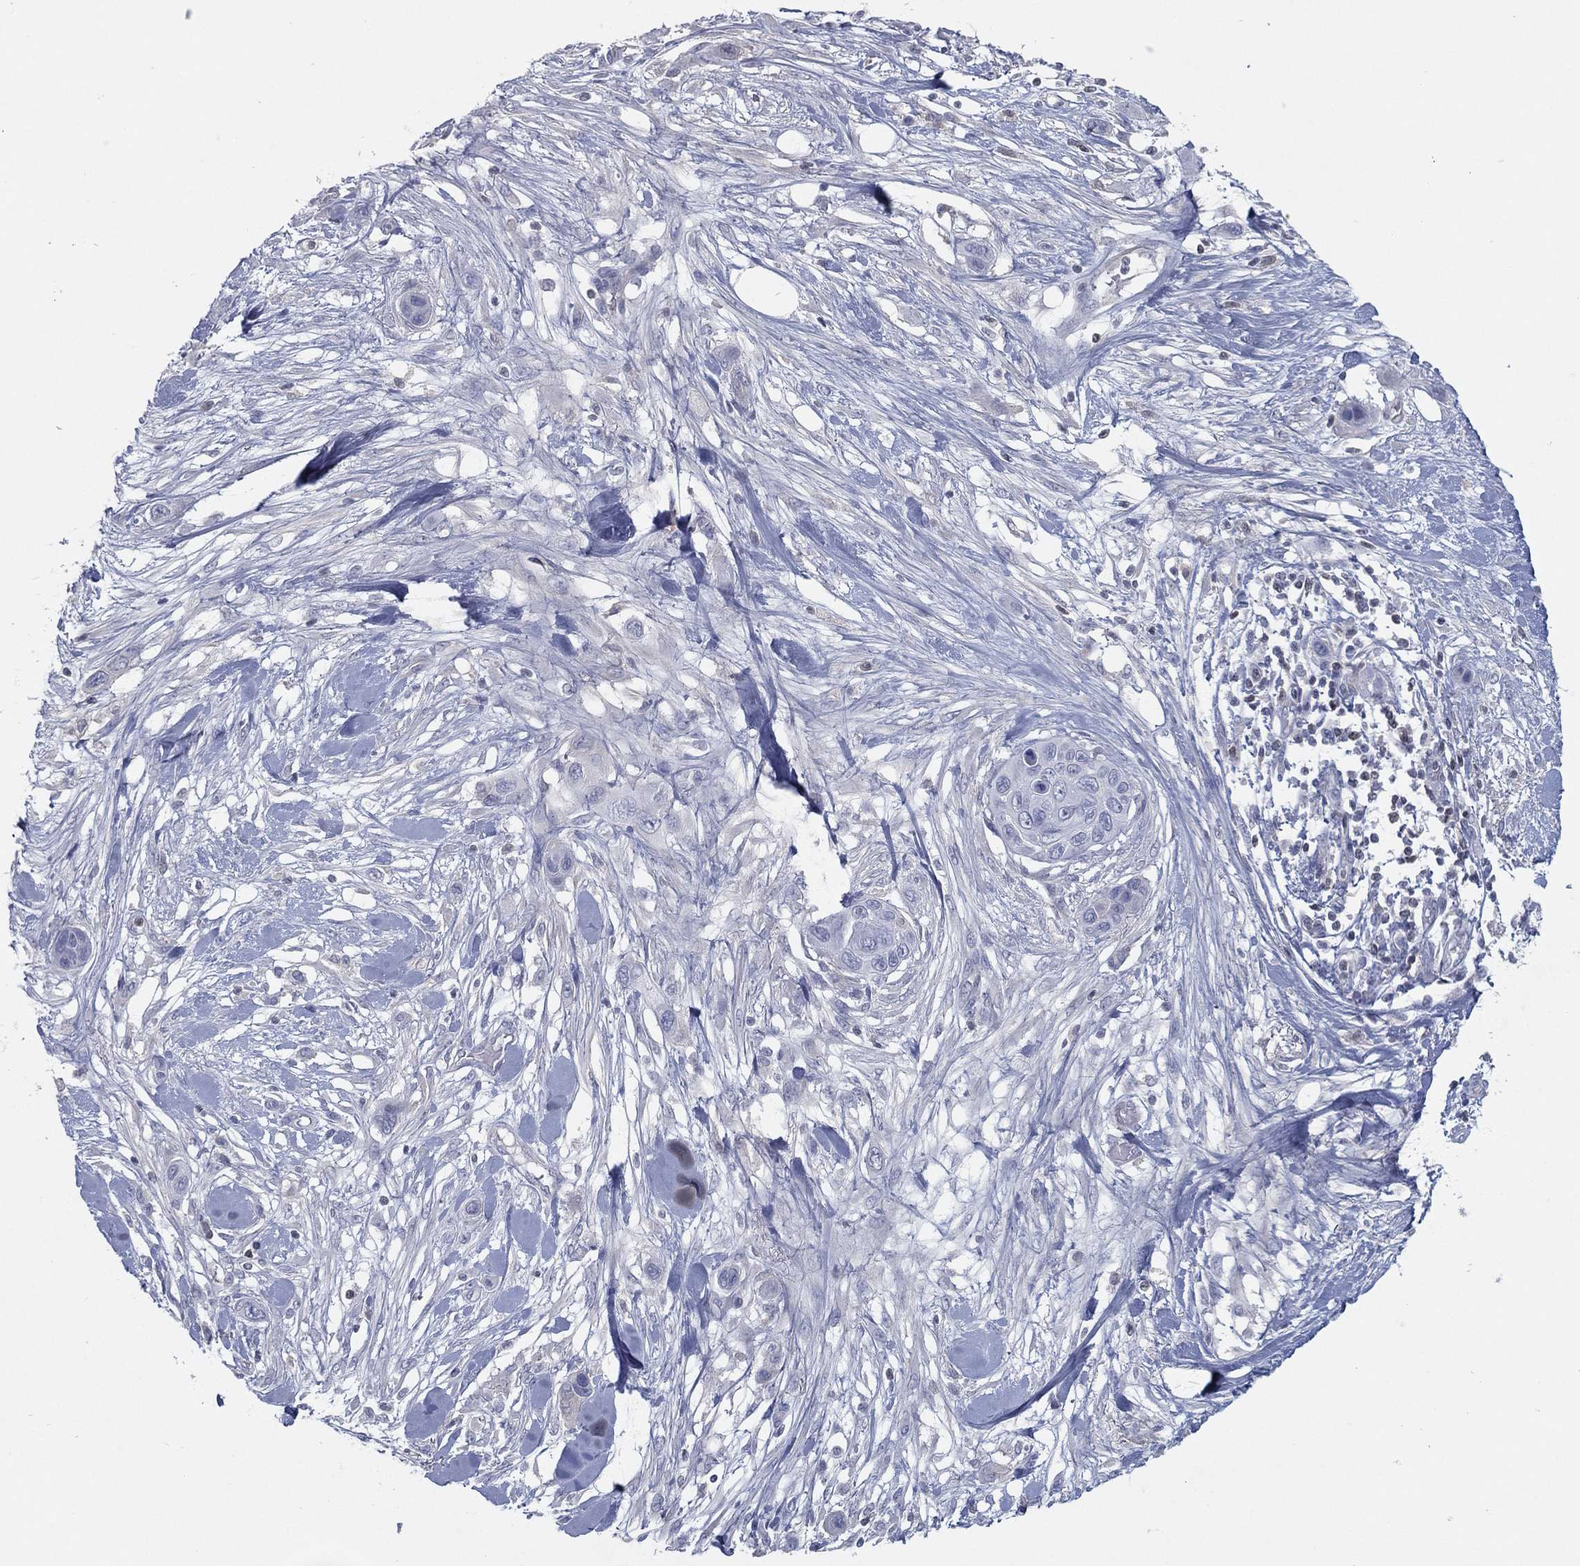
{"staining": {"intensity": "negative", "quantity": "none", "location": "none"}, "tissue": "skin cancer", "cell_type": "Tumor cells", "image_type": "cancer", "snomed": [{"axis": "morphology", "description": "Squamous cell carcinoma, NOS"}, {"axis": "topography", "description": "Skin"}], "caption": "Tumor cells show no significant protein staining in skin squamous cell carcinoma. (Immunohistochemistry, brightfield microscopy, high magnification).", "gene": "CPT1B", "patient": {"sex": "male", "age": 79}}